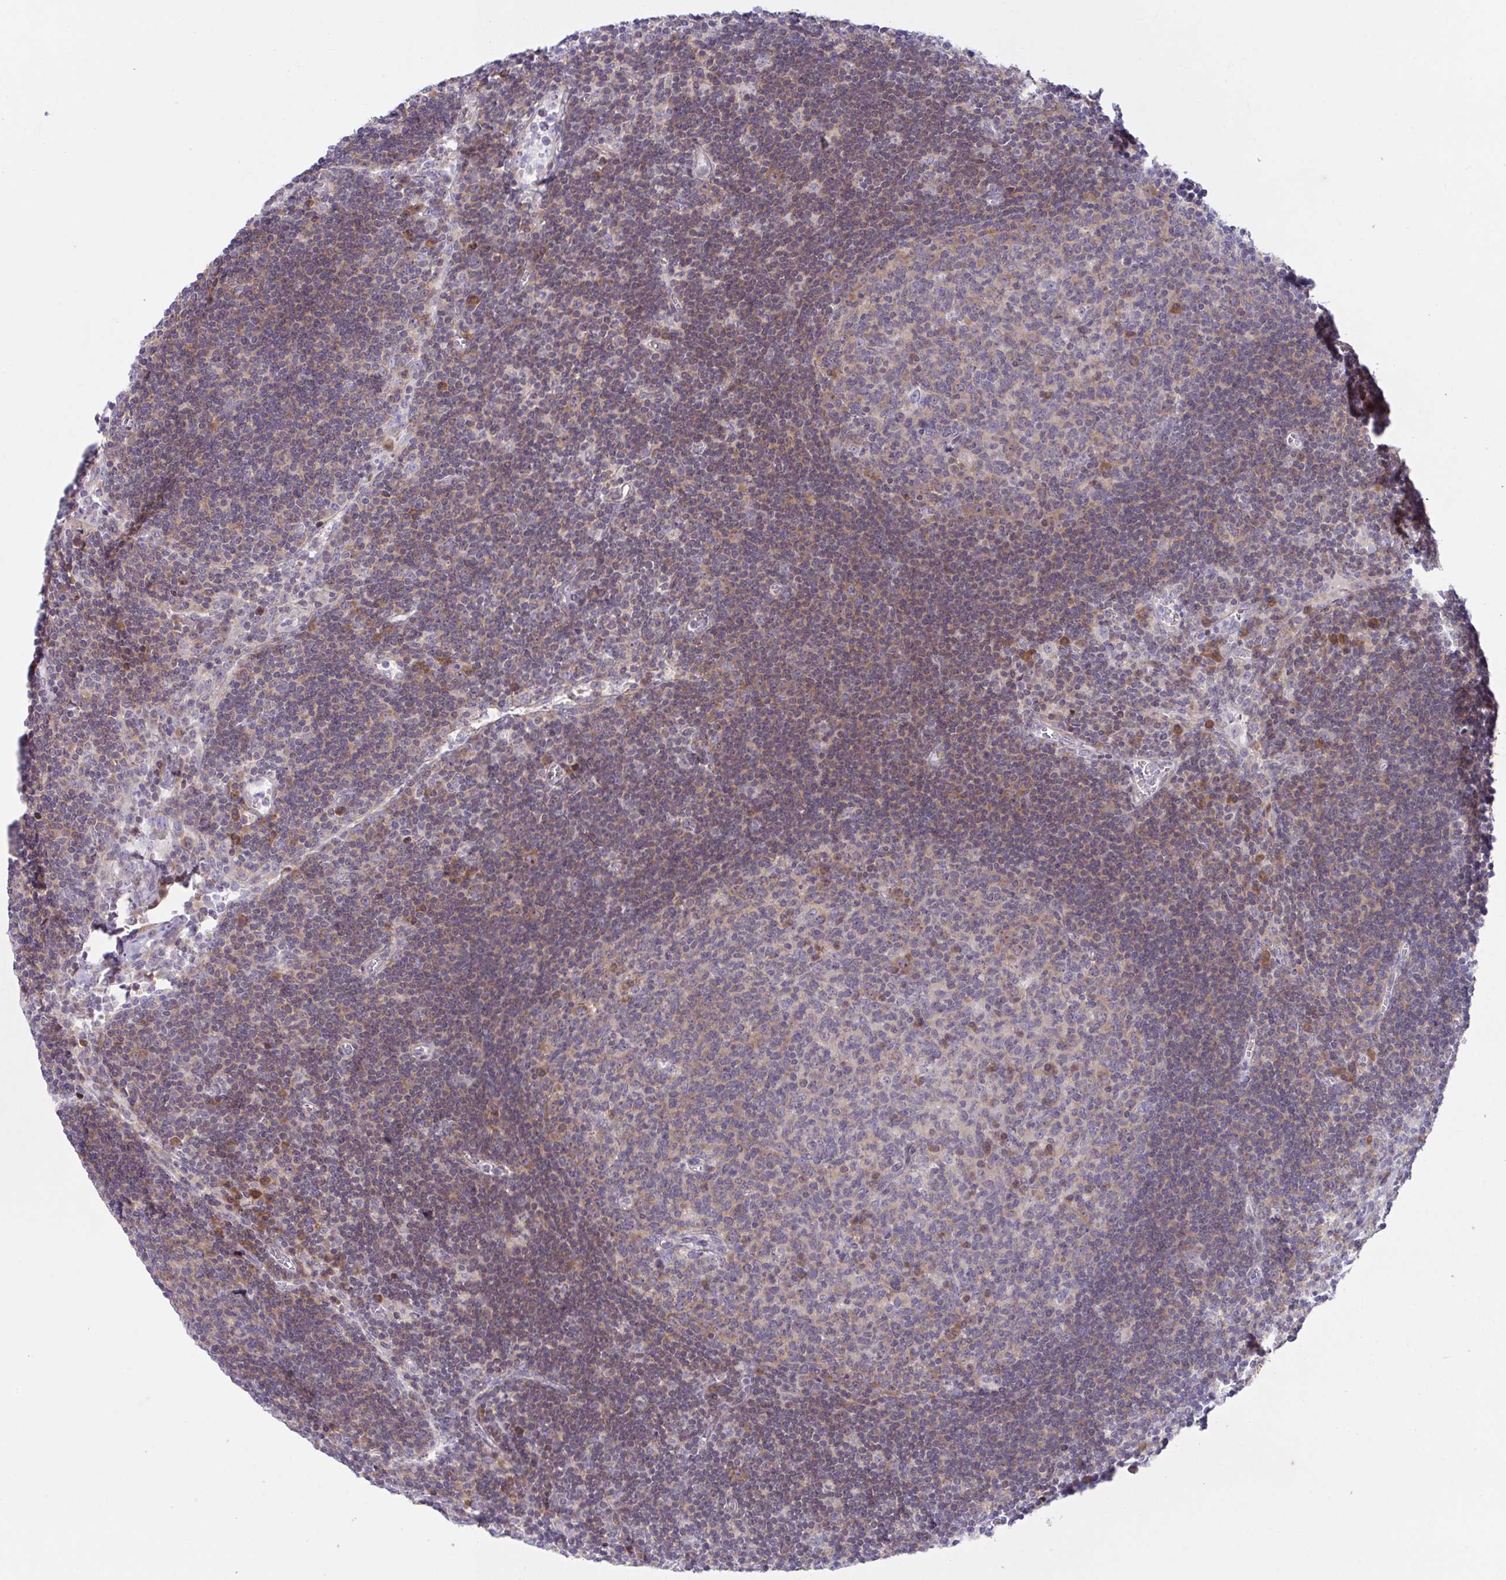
{"staining": {"intensity": "weak", "quantity": "25%-75%", "location": "cytoplasmic/membranous"}, "tissue": "lymph node", "cell_type": "Germinal center cells", "image_type": "normal", "snomed": [{"axis": "morphology", "description": "Normal tissue, NOS"}, {"axis": "topography", "description": "Lymph node"}], "caption": "This photomicrograph demonstrates normal lymph node stained with immunohistochemistry (IHC) to label a protein in brown. The cytoplasmic/membranous of germinal center cells show weak positivity for the protein. Nuclei are counter-stained blue.", "gene": "FAU", "patient": {"sex": "male", "age": 67}}